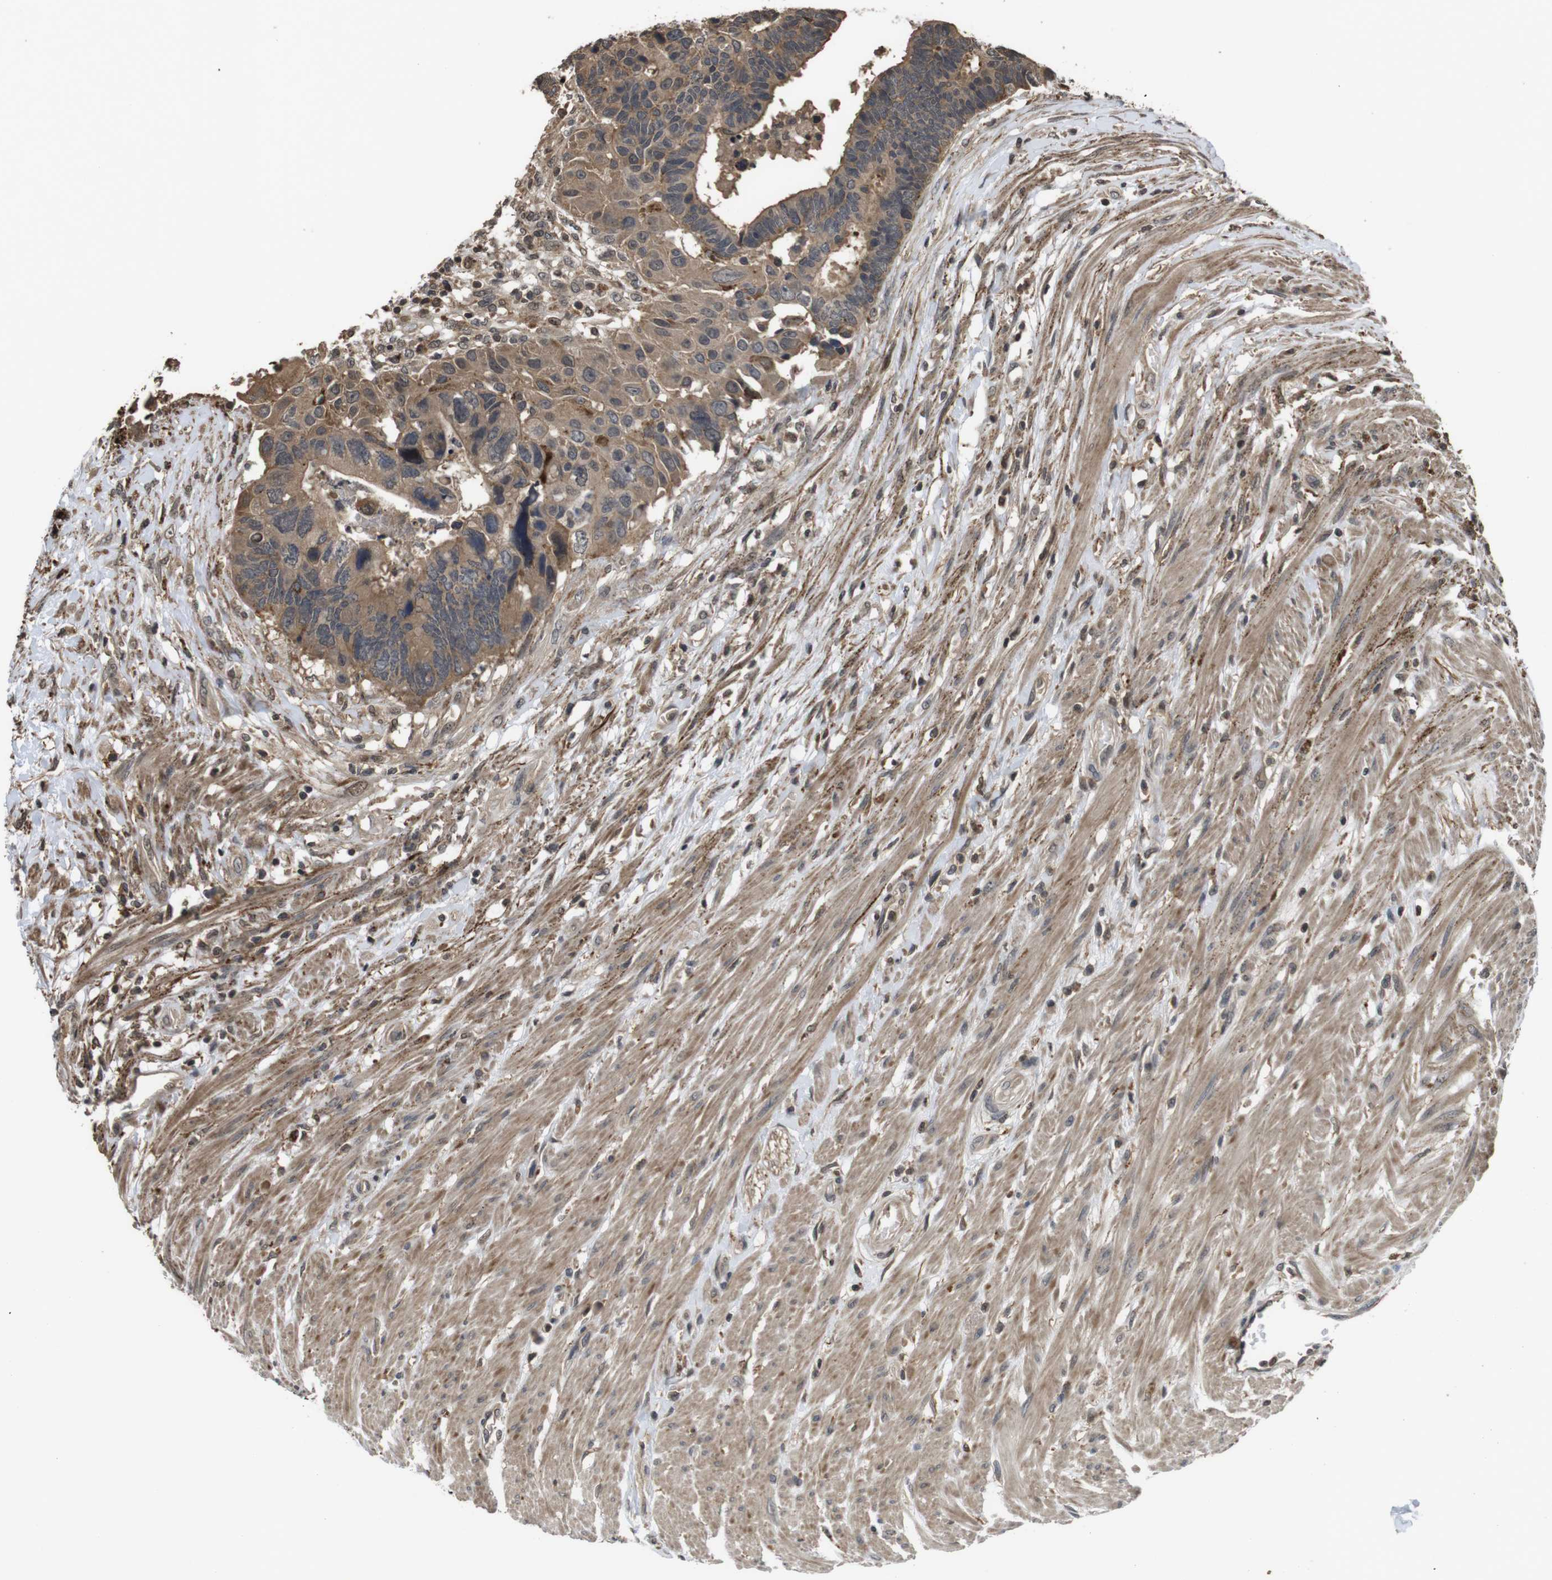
{"staining": {"intensity": "moderate", "quantity": ">75%", "location": "cytoplasmic/membranous"}, "tissue": "colorectal cancer", "cell_type": "Tumor cells", "image_type": "cancer", "snomed": [{"axis": "morphology", "description": "Adenocarcinoma, NOS"}, {"axis": "topography", "description": "Rectum"}], "caption": "Immunohistochemical staining of colorectal cancer (adenocarcinoma) demonstrates medium levels of moderate cytoplasmic/membranous protein positivity in approximately >75% of tumor cells.", "gene": "FZD10", "patient": {"sex": "male", "age": 51}}